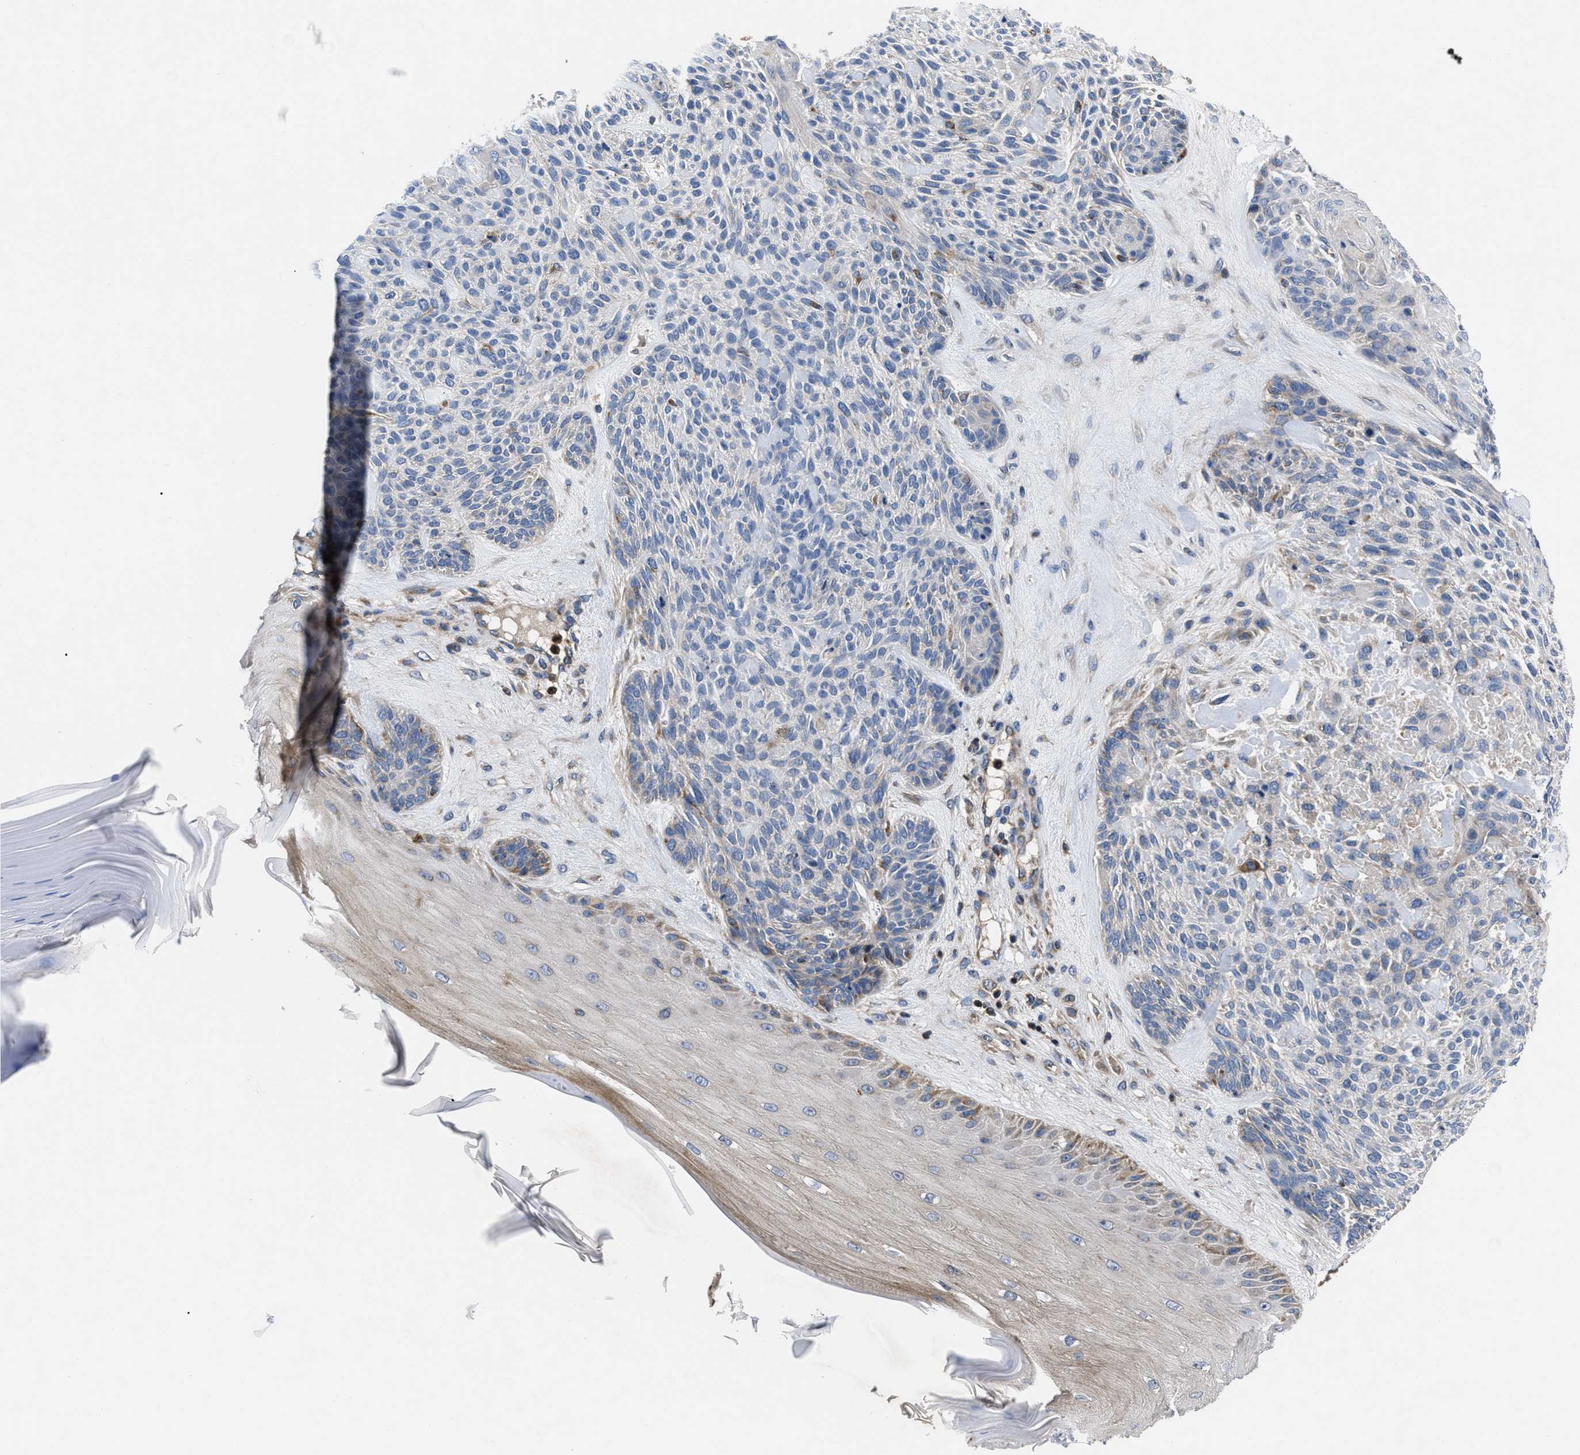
{"staining": {"intensity": "weak", "quantity": "<25%", "location": "cytoplasmic/membranous"}, "tissue": "skin cancer", "cell_type": "Tumor cells", "image_type": "cancer", "snomed": [{"axis": "morphology", "description": "Basal cell carcinoma"}, {"axis": "topography", "description": "Skin"}], "caption": "Human basal cell carcinoma (skin) stained for a protein using immunohistochemistry (IHC) demonstrates no expression in tumor cells.", "gene": "YBEY", "patient": {"sex": "male", "age": 55}}